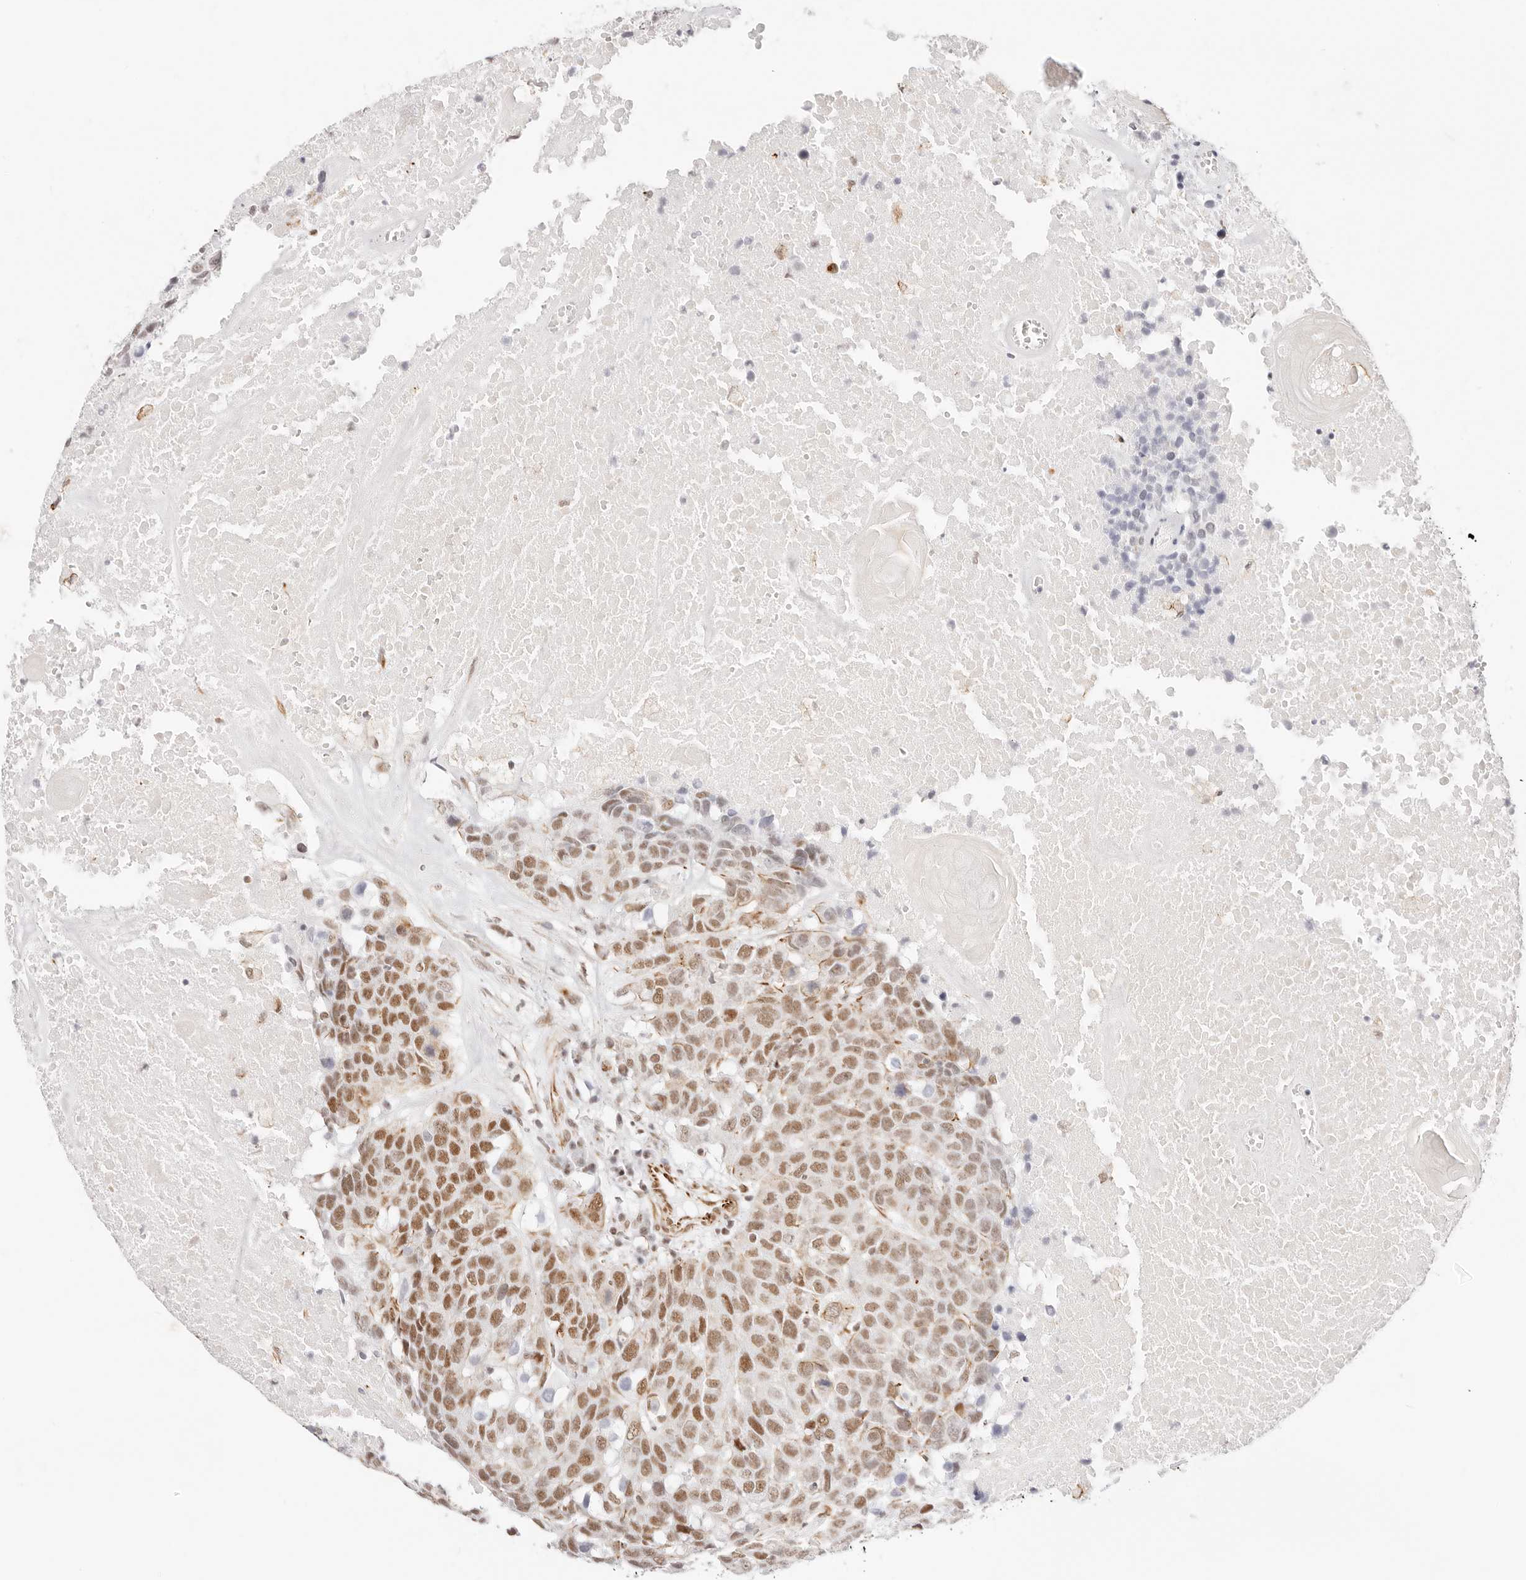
{"staining": {"intensity": "moderate", "quantity": ">75%", "location": "nuclear"}, "tissue": "head and neck cancer", "cell_type": "Tumor cells", "image_type": "cancer", "snomed": [{"axis": "morphology", "description": "Squamous cell carcinoma, NOS"}, {"axis": "topography", "description": "Head-Neck"}], "caption": "Immunohistochemical staining of human head and neck cancer exhibits medium levels of moderate nuclear positivity in about >75% of tumor cells.", "gene": "ZC3H11A", "patient": {"sex": "male", "age": 66}}